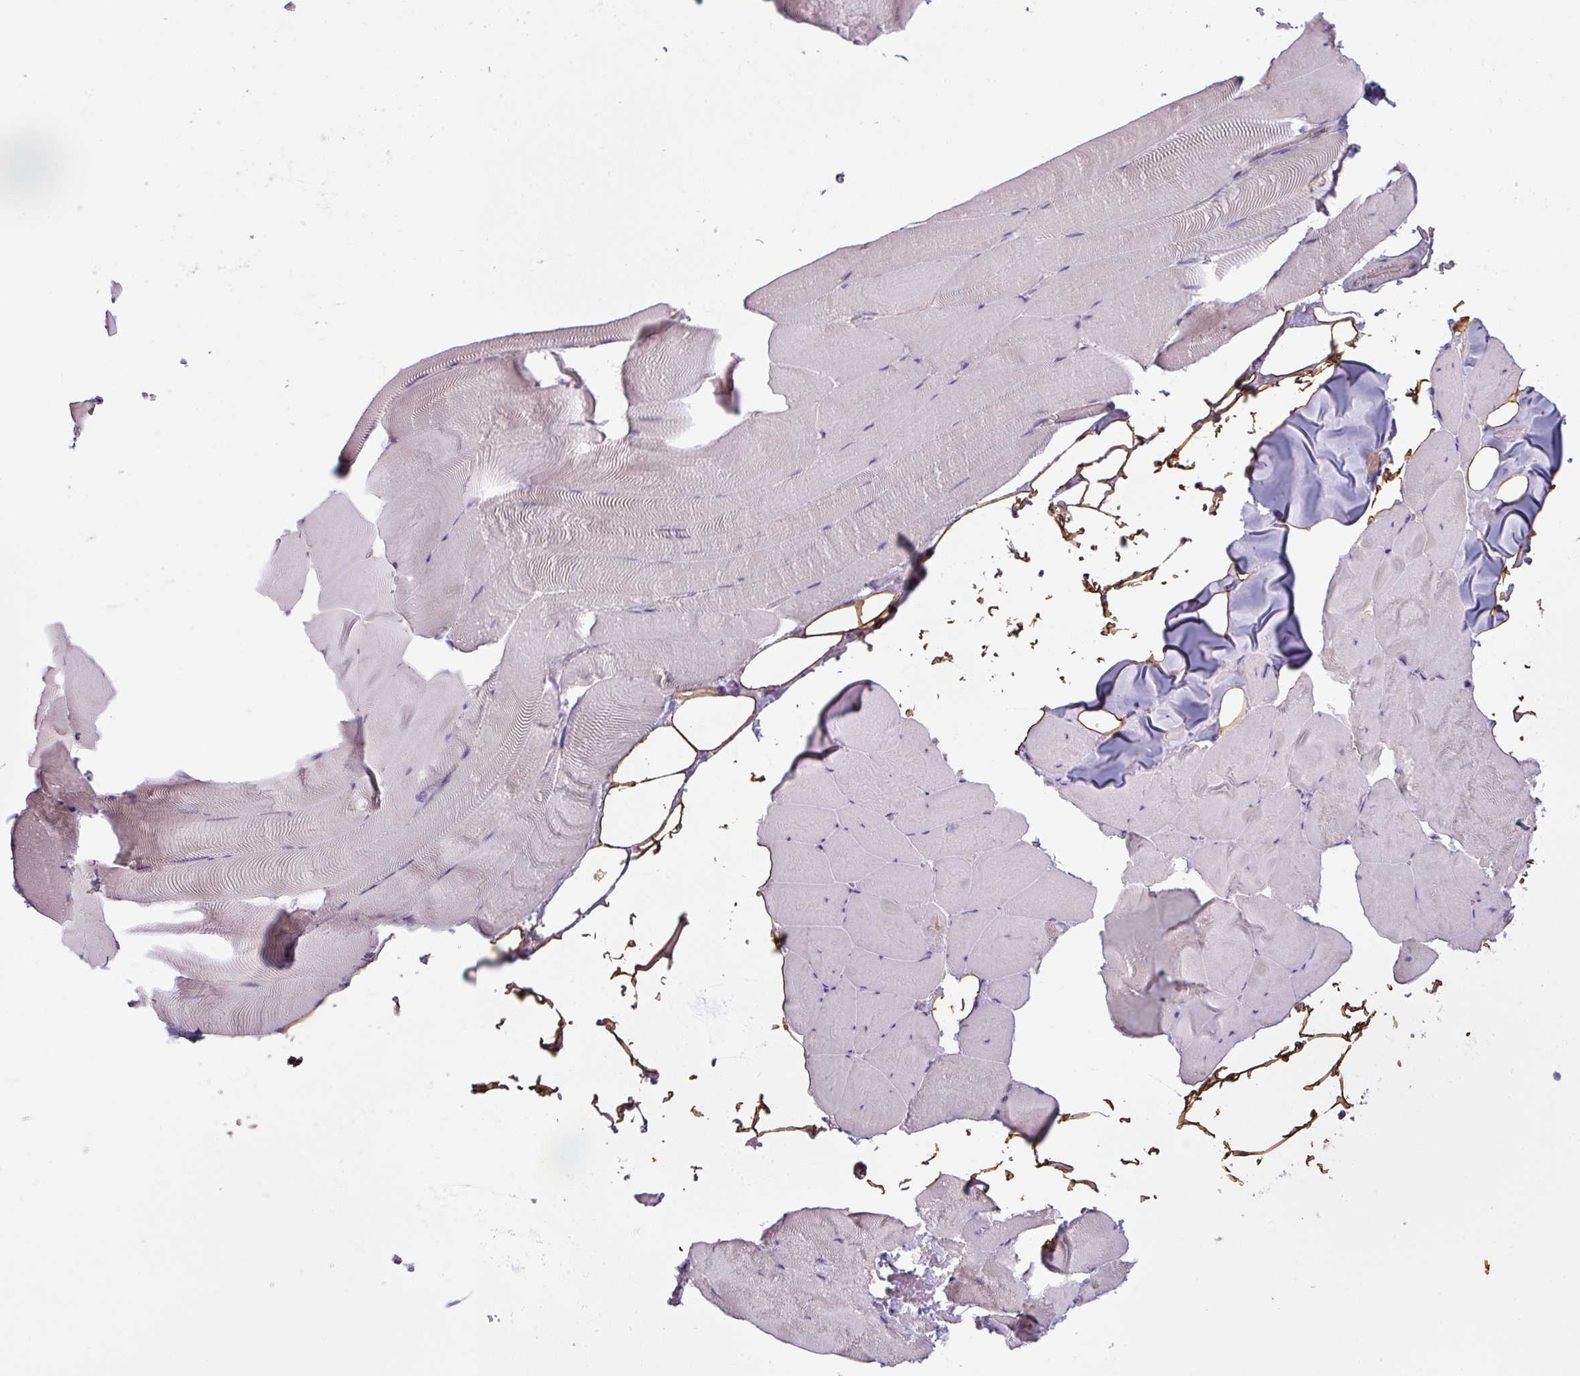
{"staining": {"intensity": "negative", "quantity": "none", "location": "none"}, "tissue": "skeletal muscle", "cell_type": "Myocytes", "image_type": "normal", "snomed": [{"axis": "morphology", "description": "Normal tissue, NOS"}, {"axis": "topography", "description": "Skeletal muscle"}], "caption": "There is no significant positivity in myocytes of skeletal muscle. (Stains: DAB immunohistochemistry (IHC) with hematoxylin counter stain, Microscopy: brightfield microscopy at high magnification).", "gene": "CCDC144A", "patient": {"sex": "female", "age": 64}}